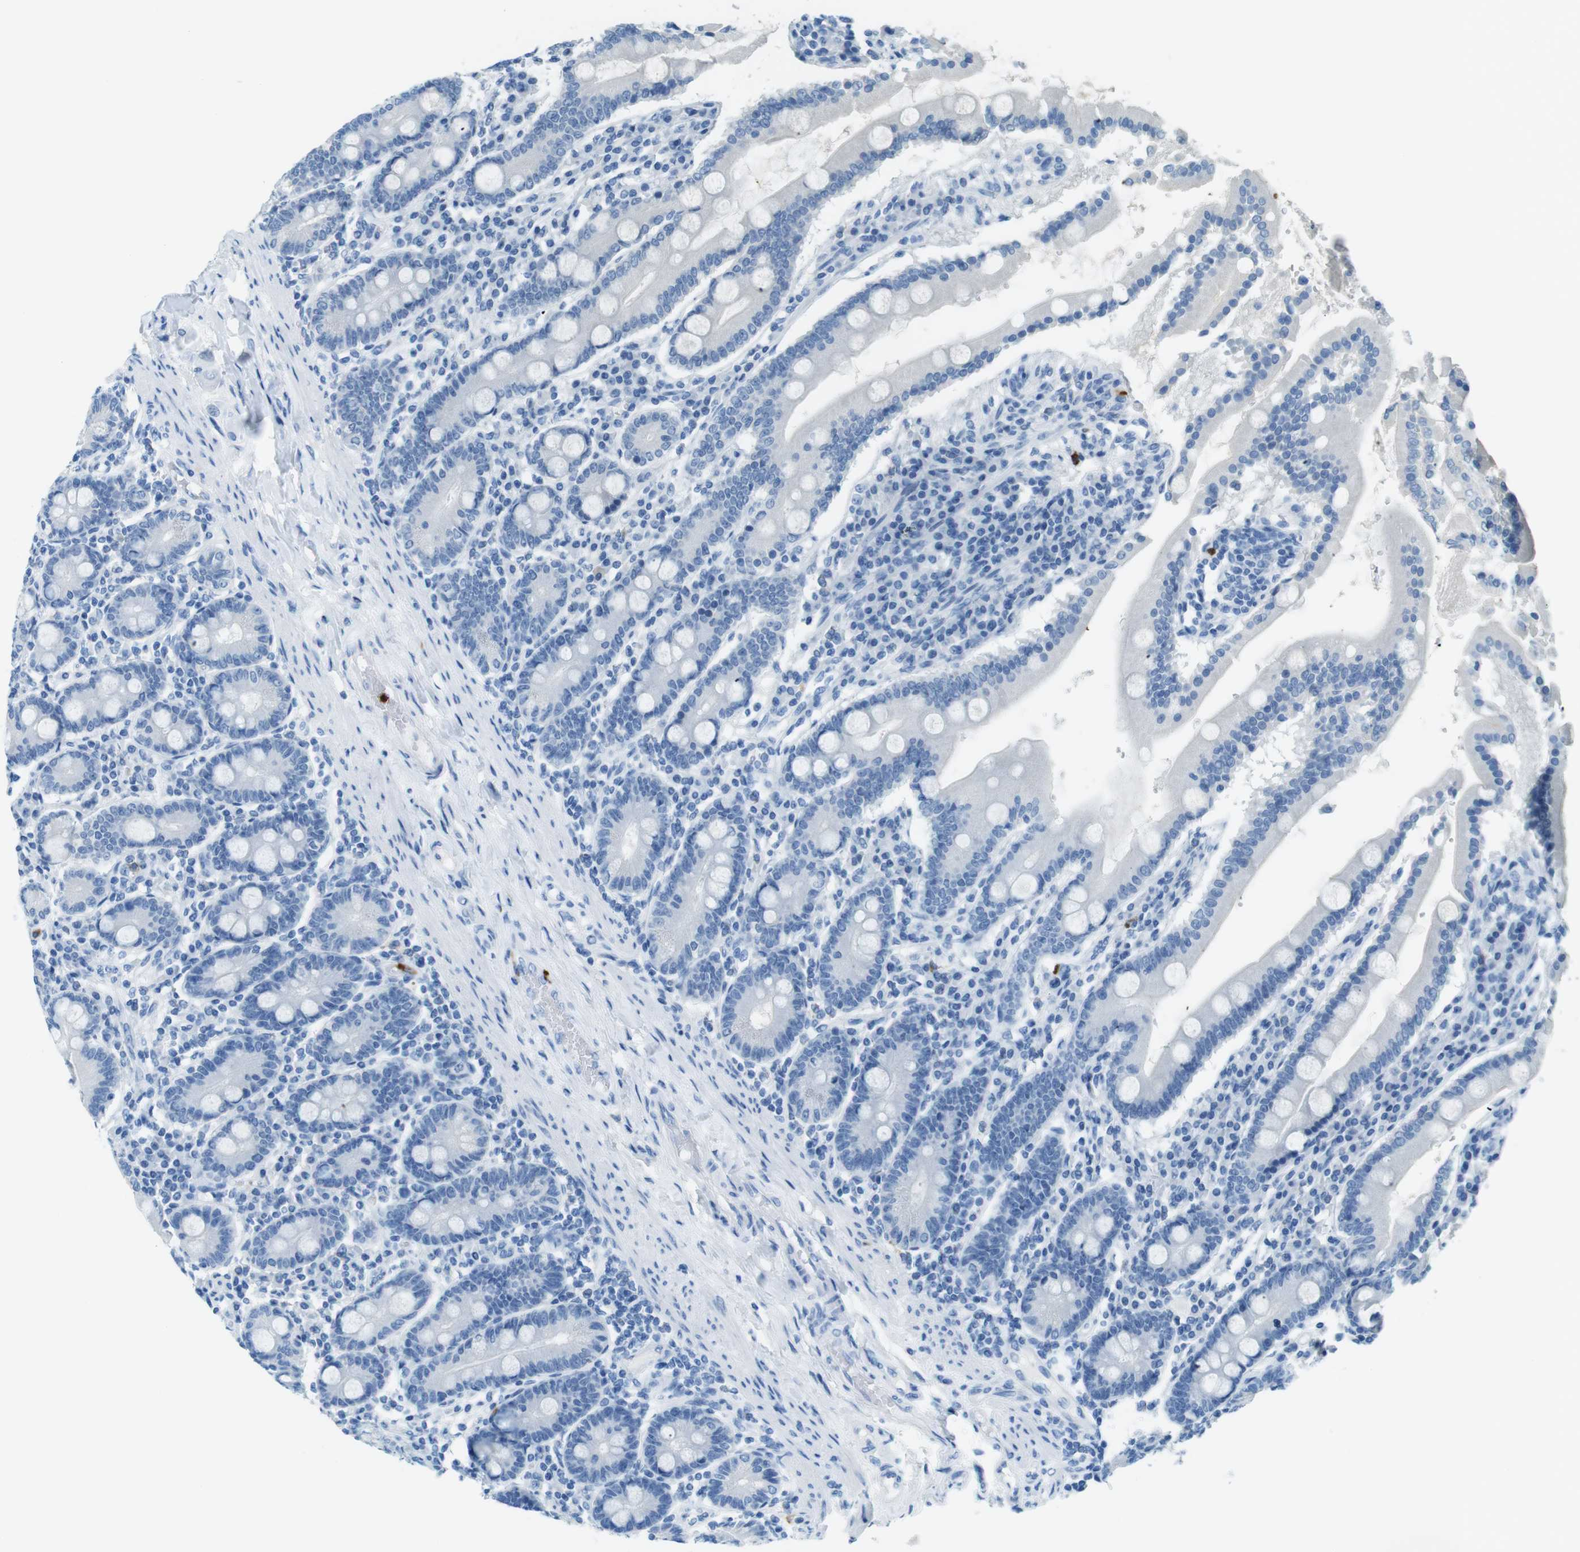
{"staining": {"intensity": "negative", "quantity": "none", "location": "none"}, "tissue": "duodenum", "cell_type": "Glandular cells", "image_type": "normal", "snomed": [{"axis": "morphology", "description": "Normal tissue, NOS"}, {"axis": "topography", "description": "Duodenum"}], "caption": "Duodenum was stained to show a protein in brown. There is no significant positivity in glandular cells. (DAB immunohistochemistry (IHC) visualized using brightfield microscopy, high magnification).", "gene": "MCEMP1", "patient": {"sex": "male", "age": 50}}